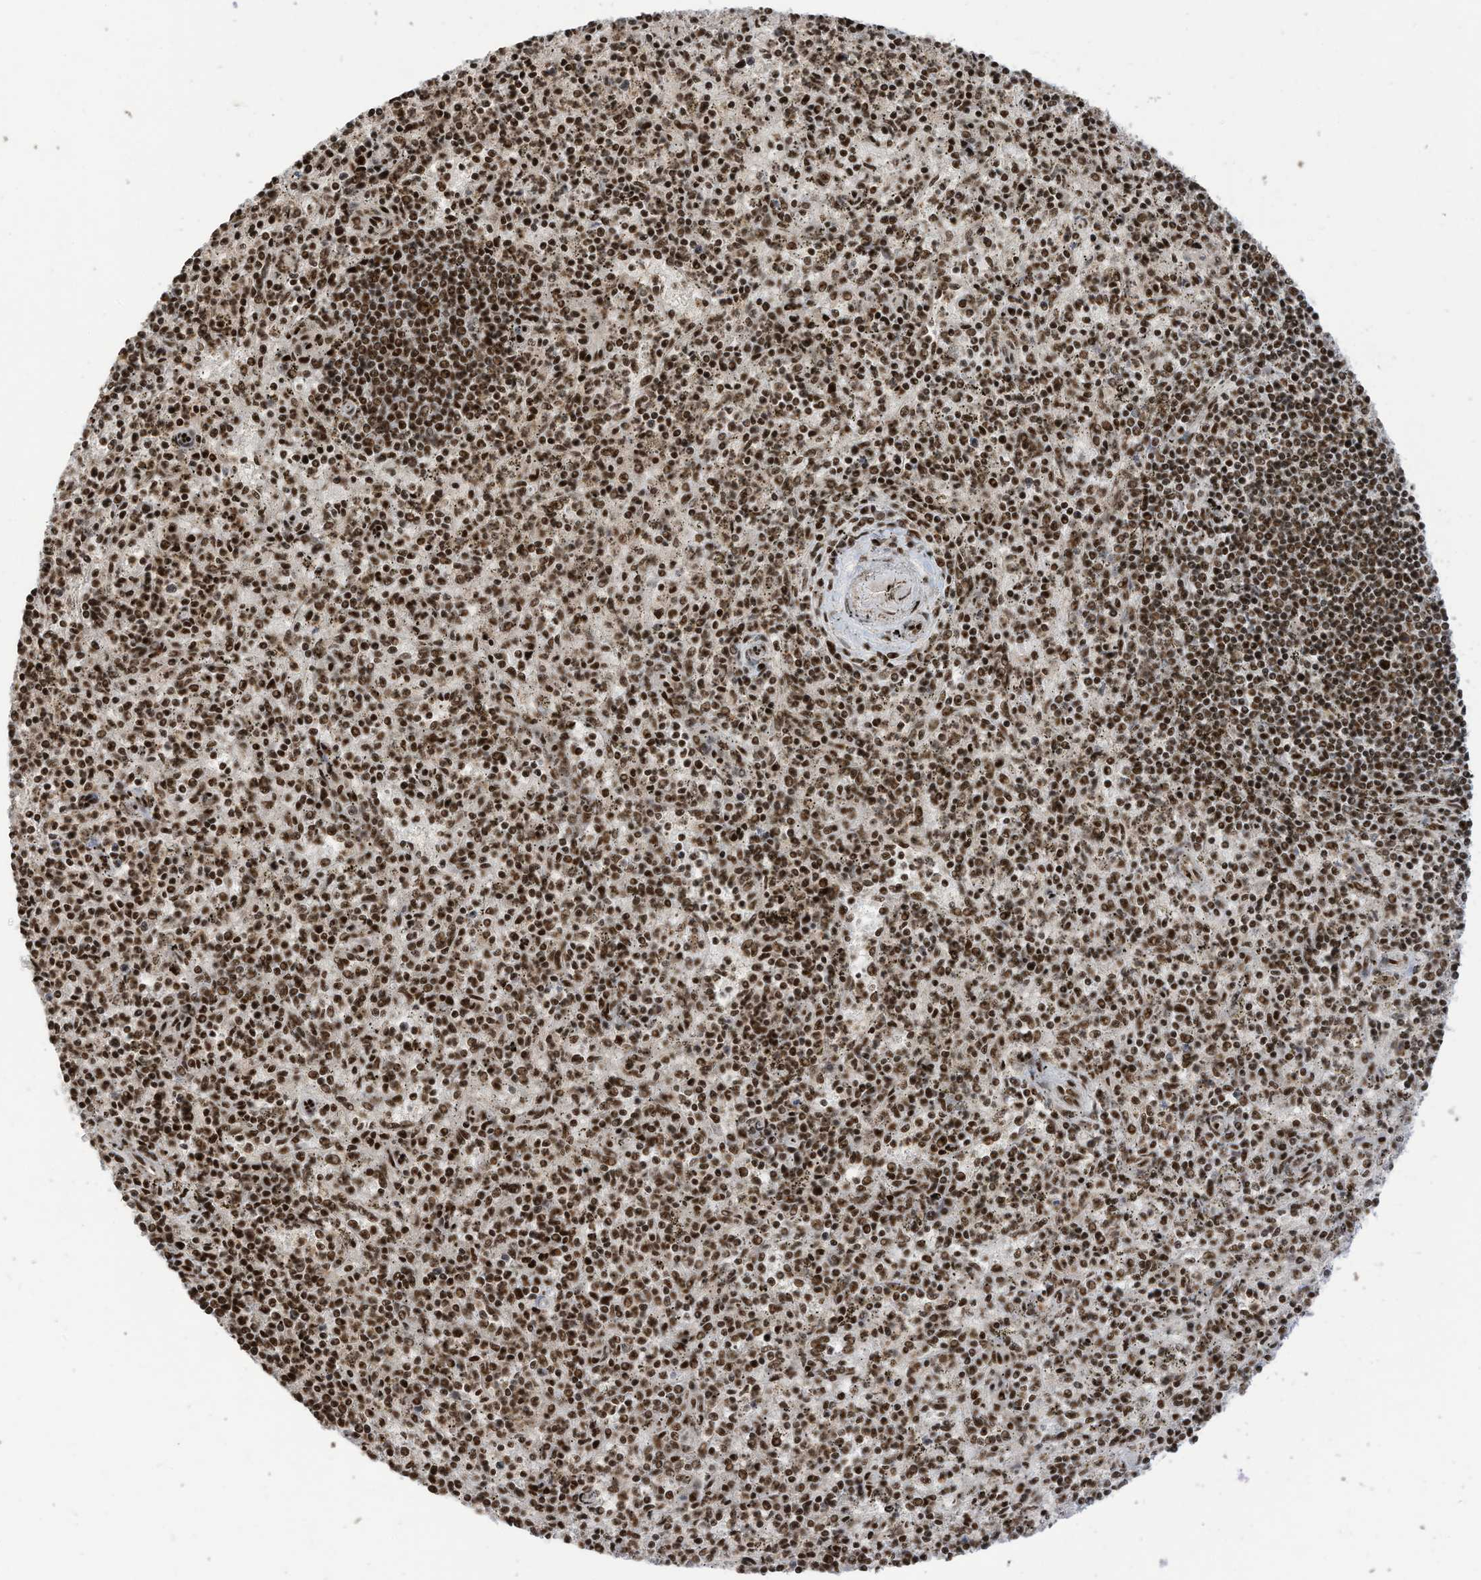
{"staining": {"intensity": "strong", "quantity": ">75%", "location": "nuclear"}, "tissue": "spleen", "cell_type": "Cells in red pulp", "image_type": "normal", "snomed": [{"axis": "morphology", "description": "Normal tissue, NOS"}, {"axis": "topography", "description": "Spleen"}], "caption": "Immunohistochemical staining of benign human spleen exhibits strong nuclear protein expression in approximately >75% of cells in red pulp. (Brightfield microscopy of DAB IHC at high magnification).", "gene": "SF3A3", "patient": {"sex": "male", "age": 72}}